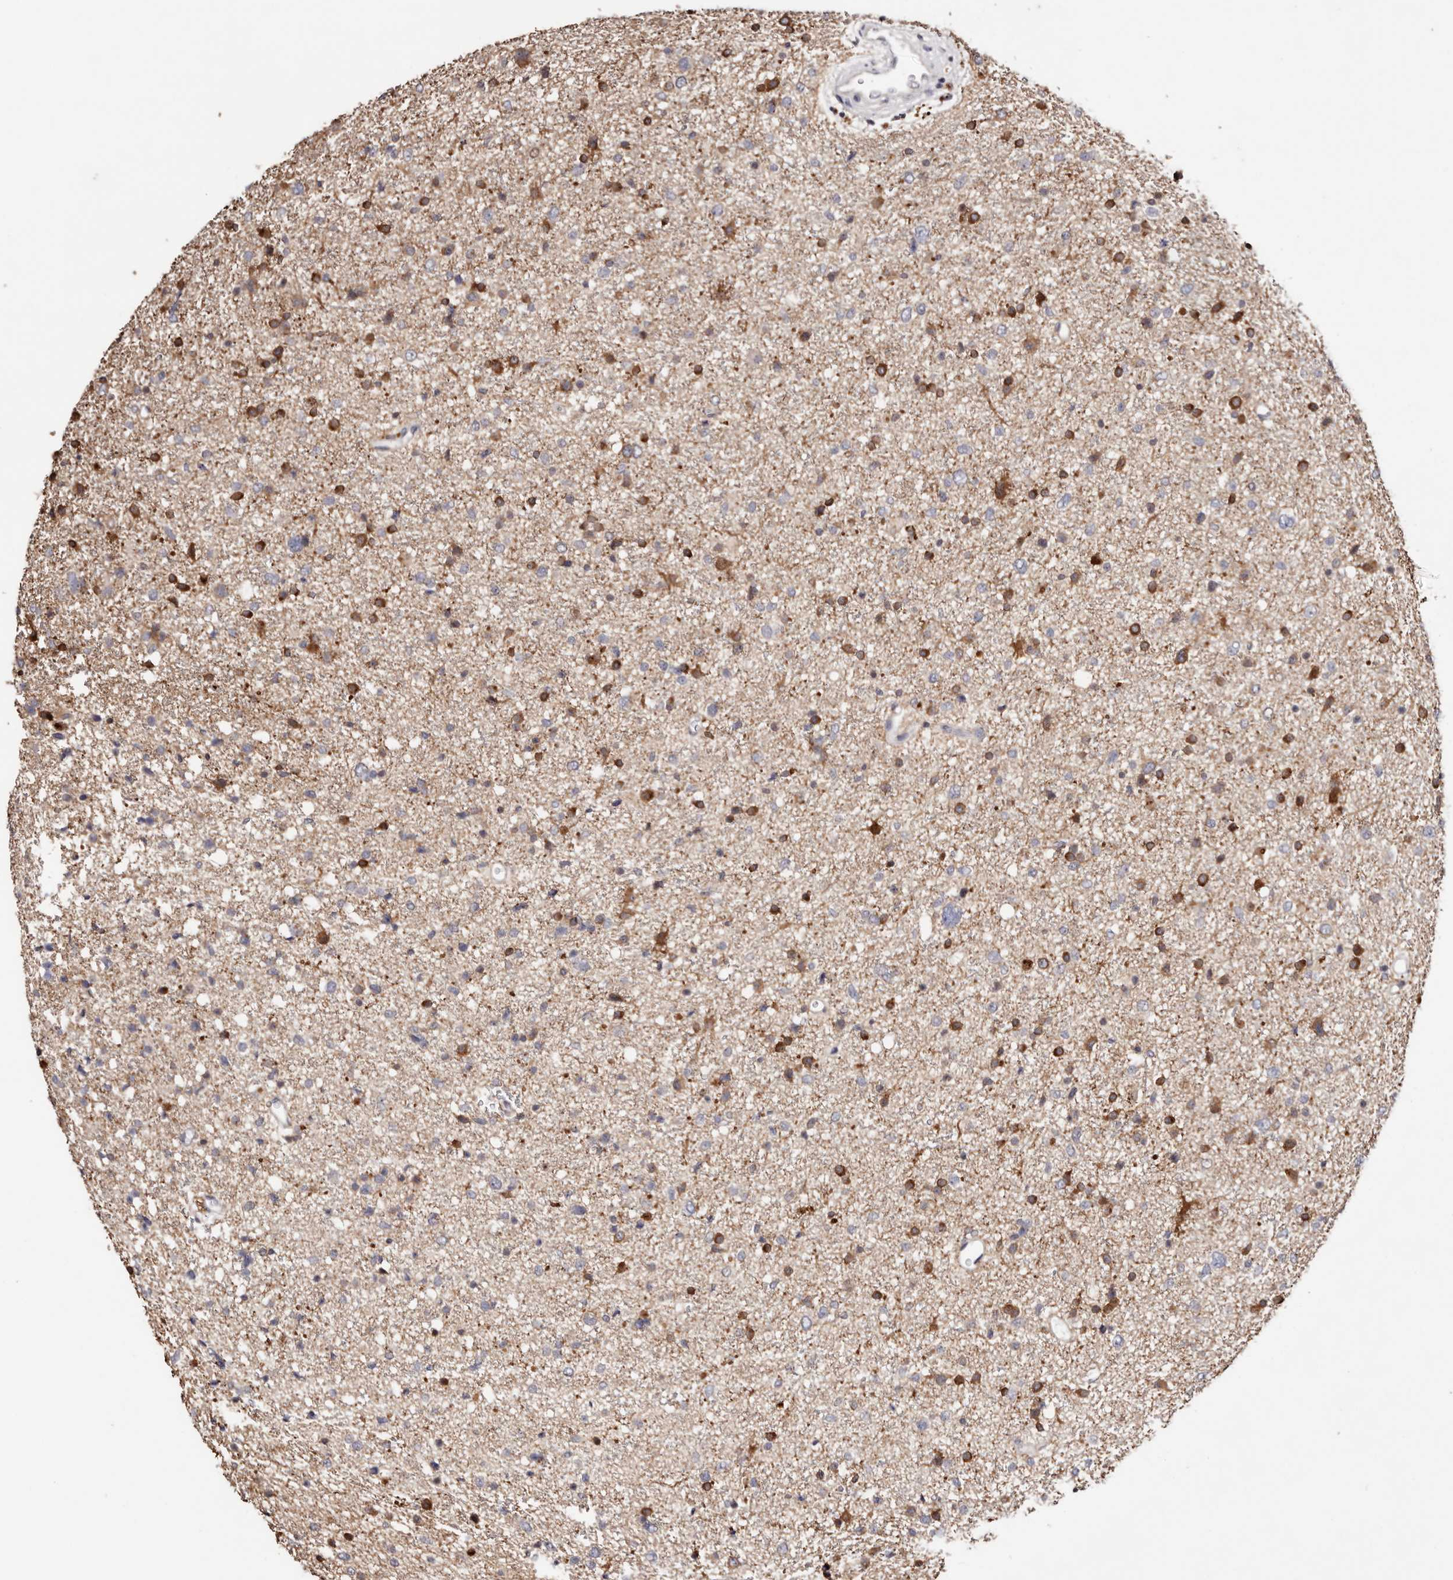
{"staining": {"intensity": "strong", "quantity": "<25%", "location": "cytoplasmic/membranous"}, "tissue": "glioma", "cell_type": "Tumor cells", "image_type": "cancer", "snomed": [{"axis": "morphology", "description": "Glioma, malignant, Low grade"}, {"axis": "topography", "description": "Brain"}], "caption": "Strong cytoplasmic/membranous positivity is present in approximately <25% of tumor cells in glioma.", "gene": "TYW3", "patient": {"sex": "female", "age": 37}}